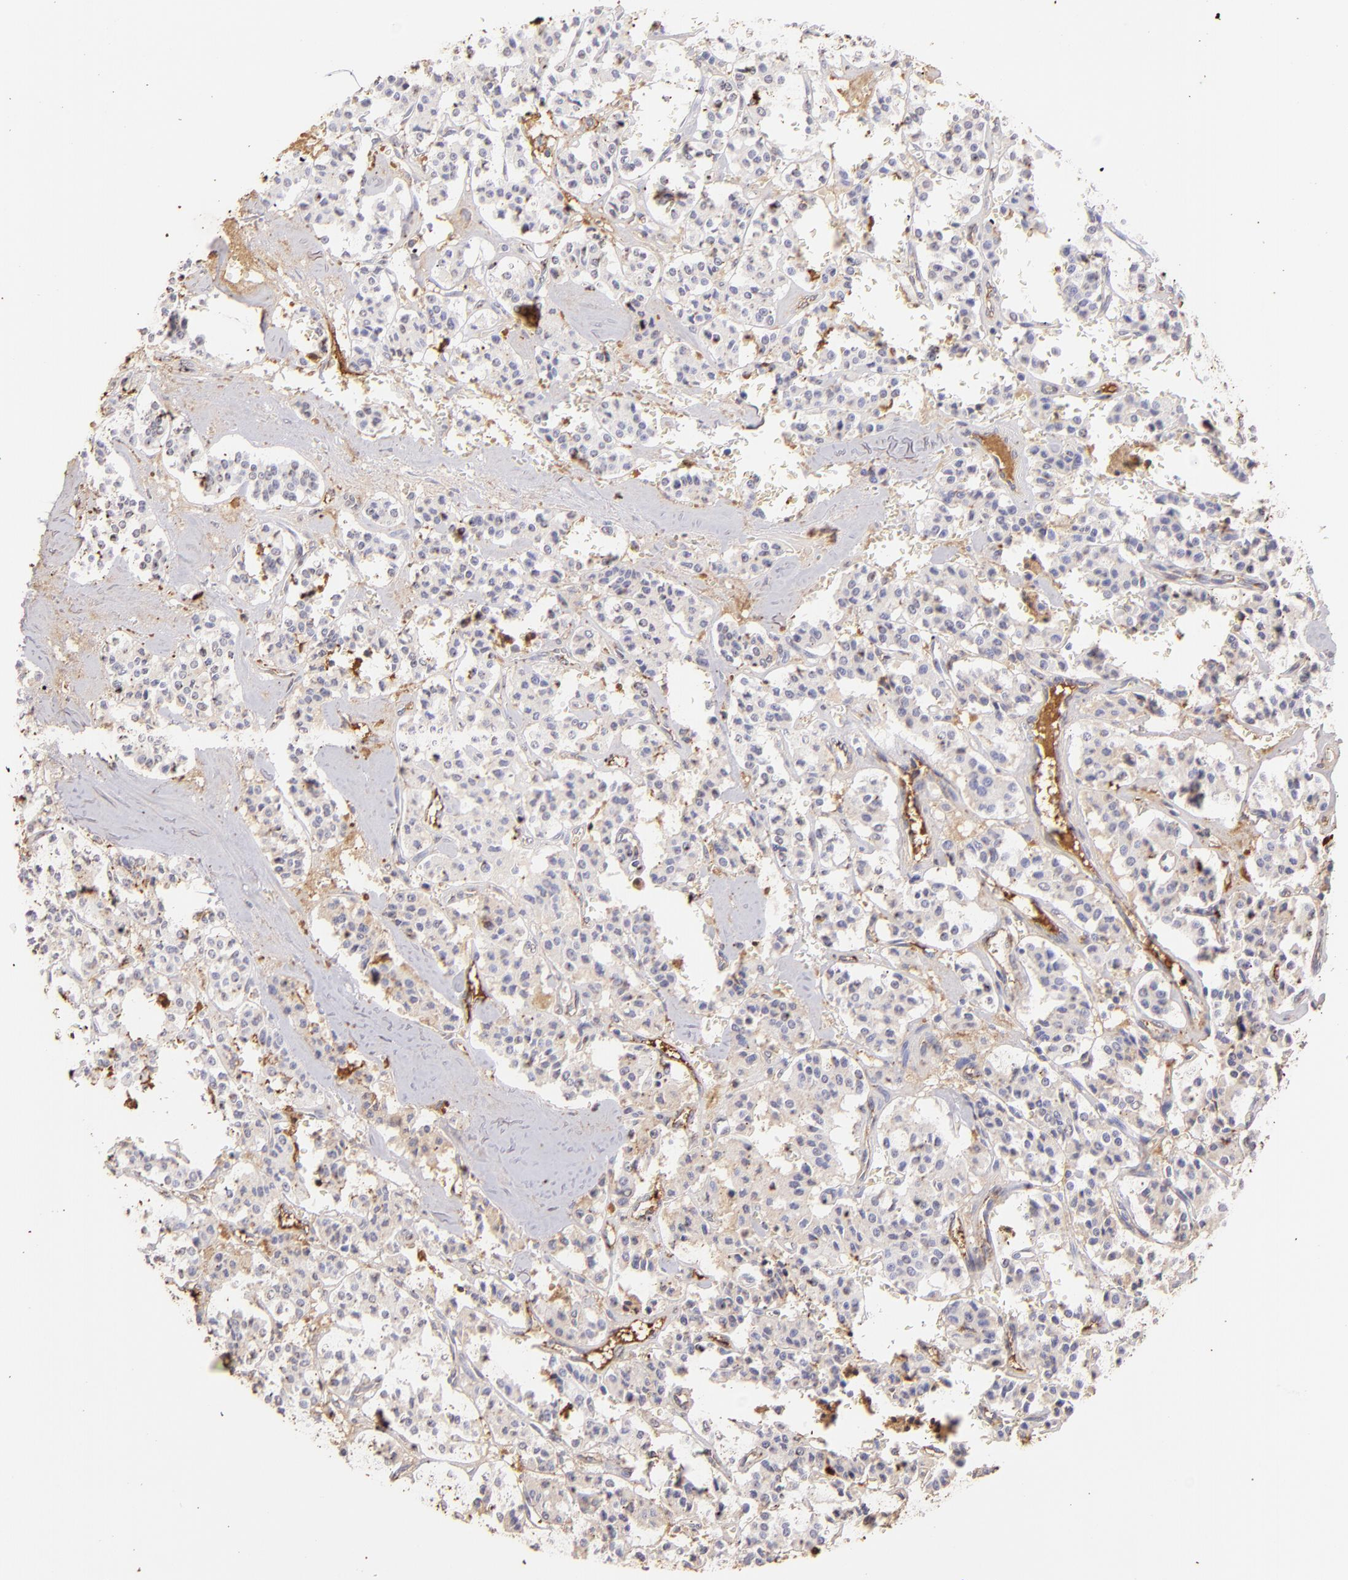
{"staining": {"intensity": "weak", "quantity": "25%-75%", "location": "cytoplasmic/membranous"}, "tissue": "carcinoid", "cell_type": "Tumor cells", "image_type": "cancer", "snomed": [{"axis": "morphology", "description": "Carcinoid, malignant, NOS"}, {"axis": "topography", "description": "Bronchus"}], "caption": "Human carcinoid stained with a protein marker displays weak staining in tumor cells.", "gene": "FGB", "patient": {"sex": "male", "age": 55}}